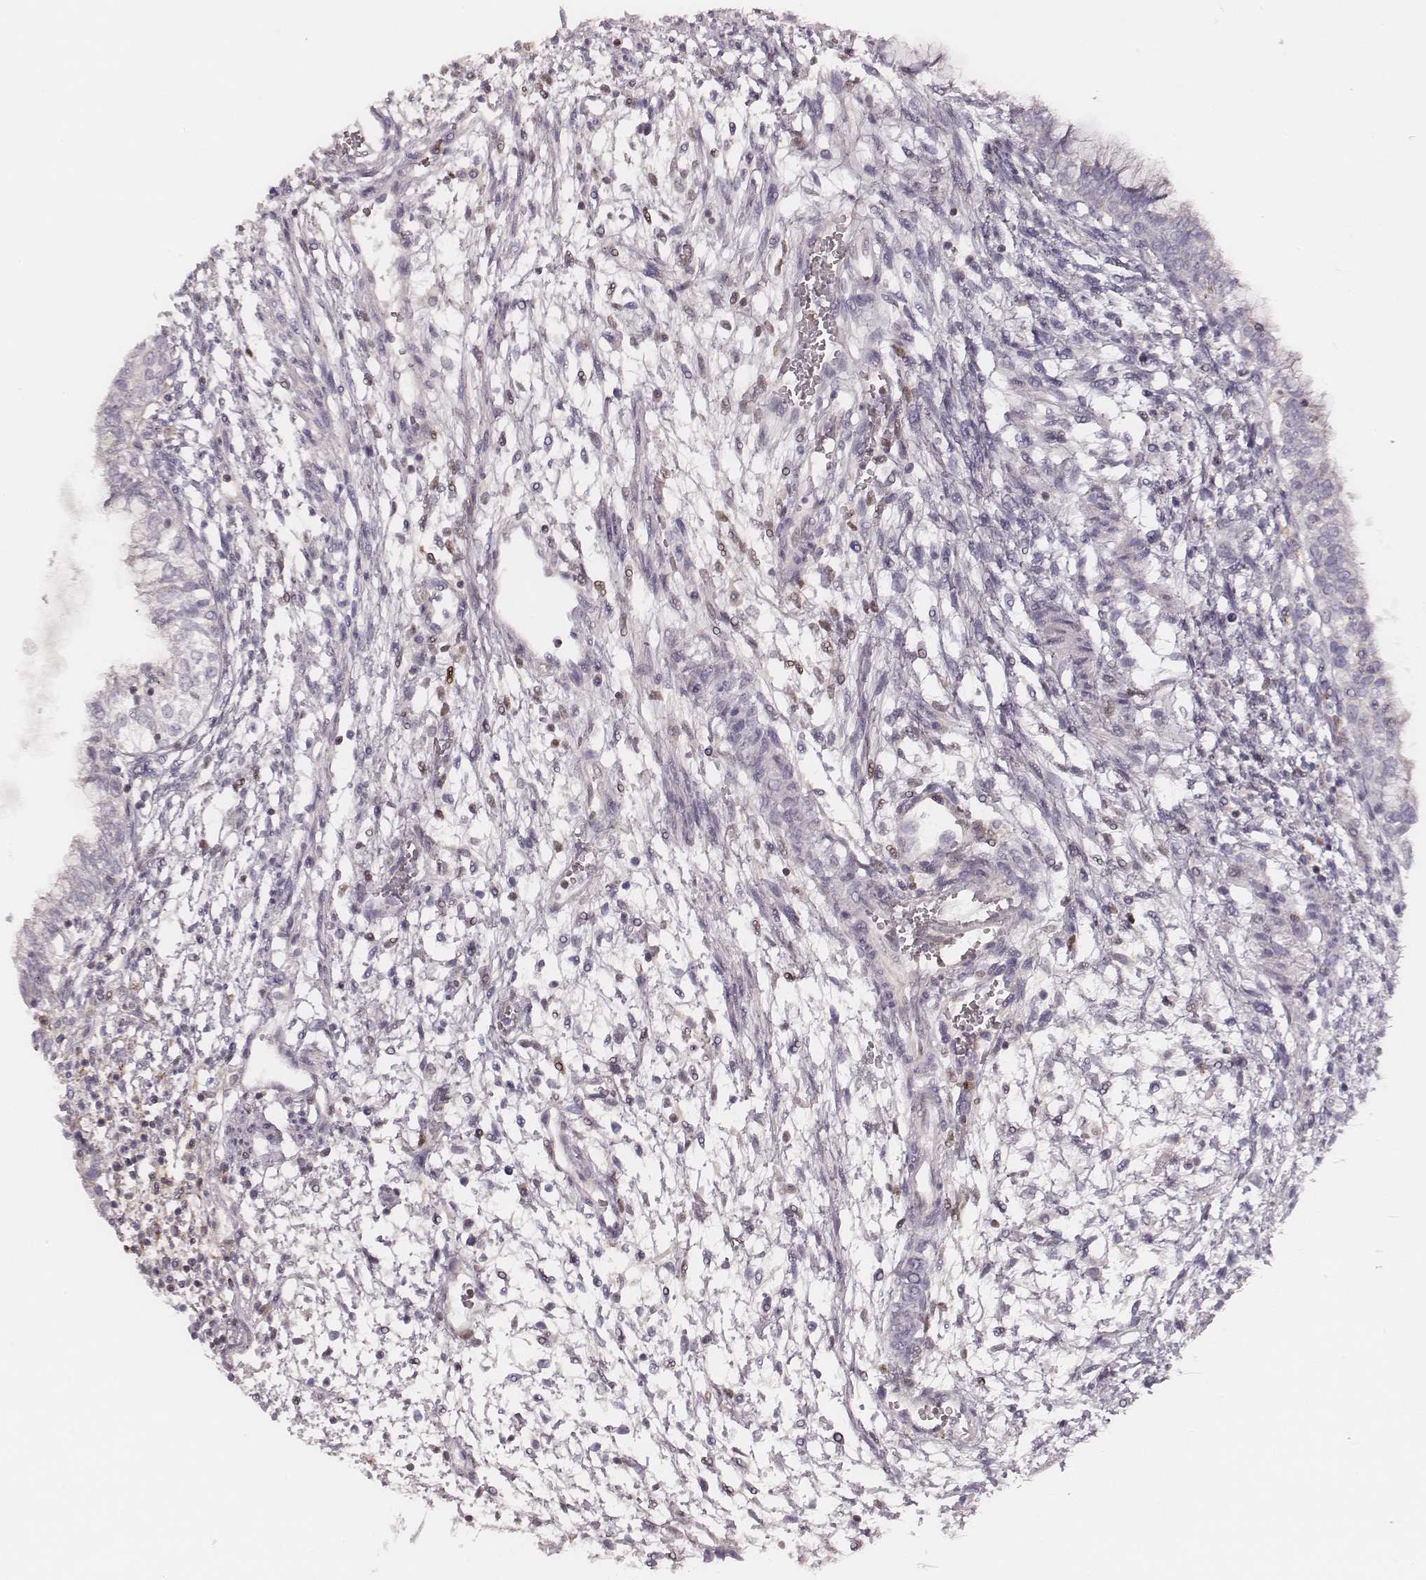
{"staining": {"intensity": "strong", "quantity": "25%-75%", "location": "nuclear"}, "tissue": "testis cancer", "cell_type": "Tumor cells", "image_type": "cancer", "snomed": [{"axis": "morphology", "description": "Carcinoma, Embryonal, NOS"}, {"axis": "topography", "description": "Testis"}], "caption": "About 25%-75% of tumor cells in testis cancer (embryonal carcinoma) reveal strong nuclear protein expression as visualized by brown immunohistochemical staining.", "gene": "MSX1", "patient": {"sex": "male", "age": 37}}